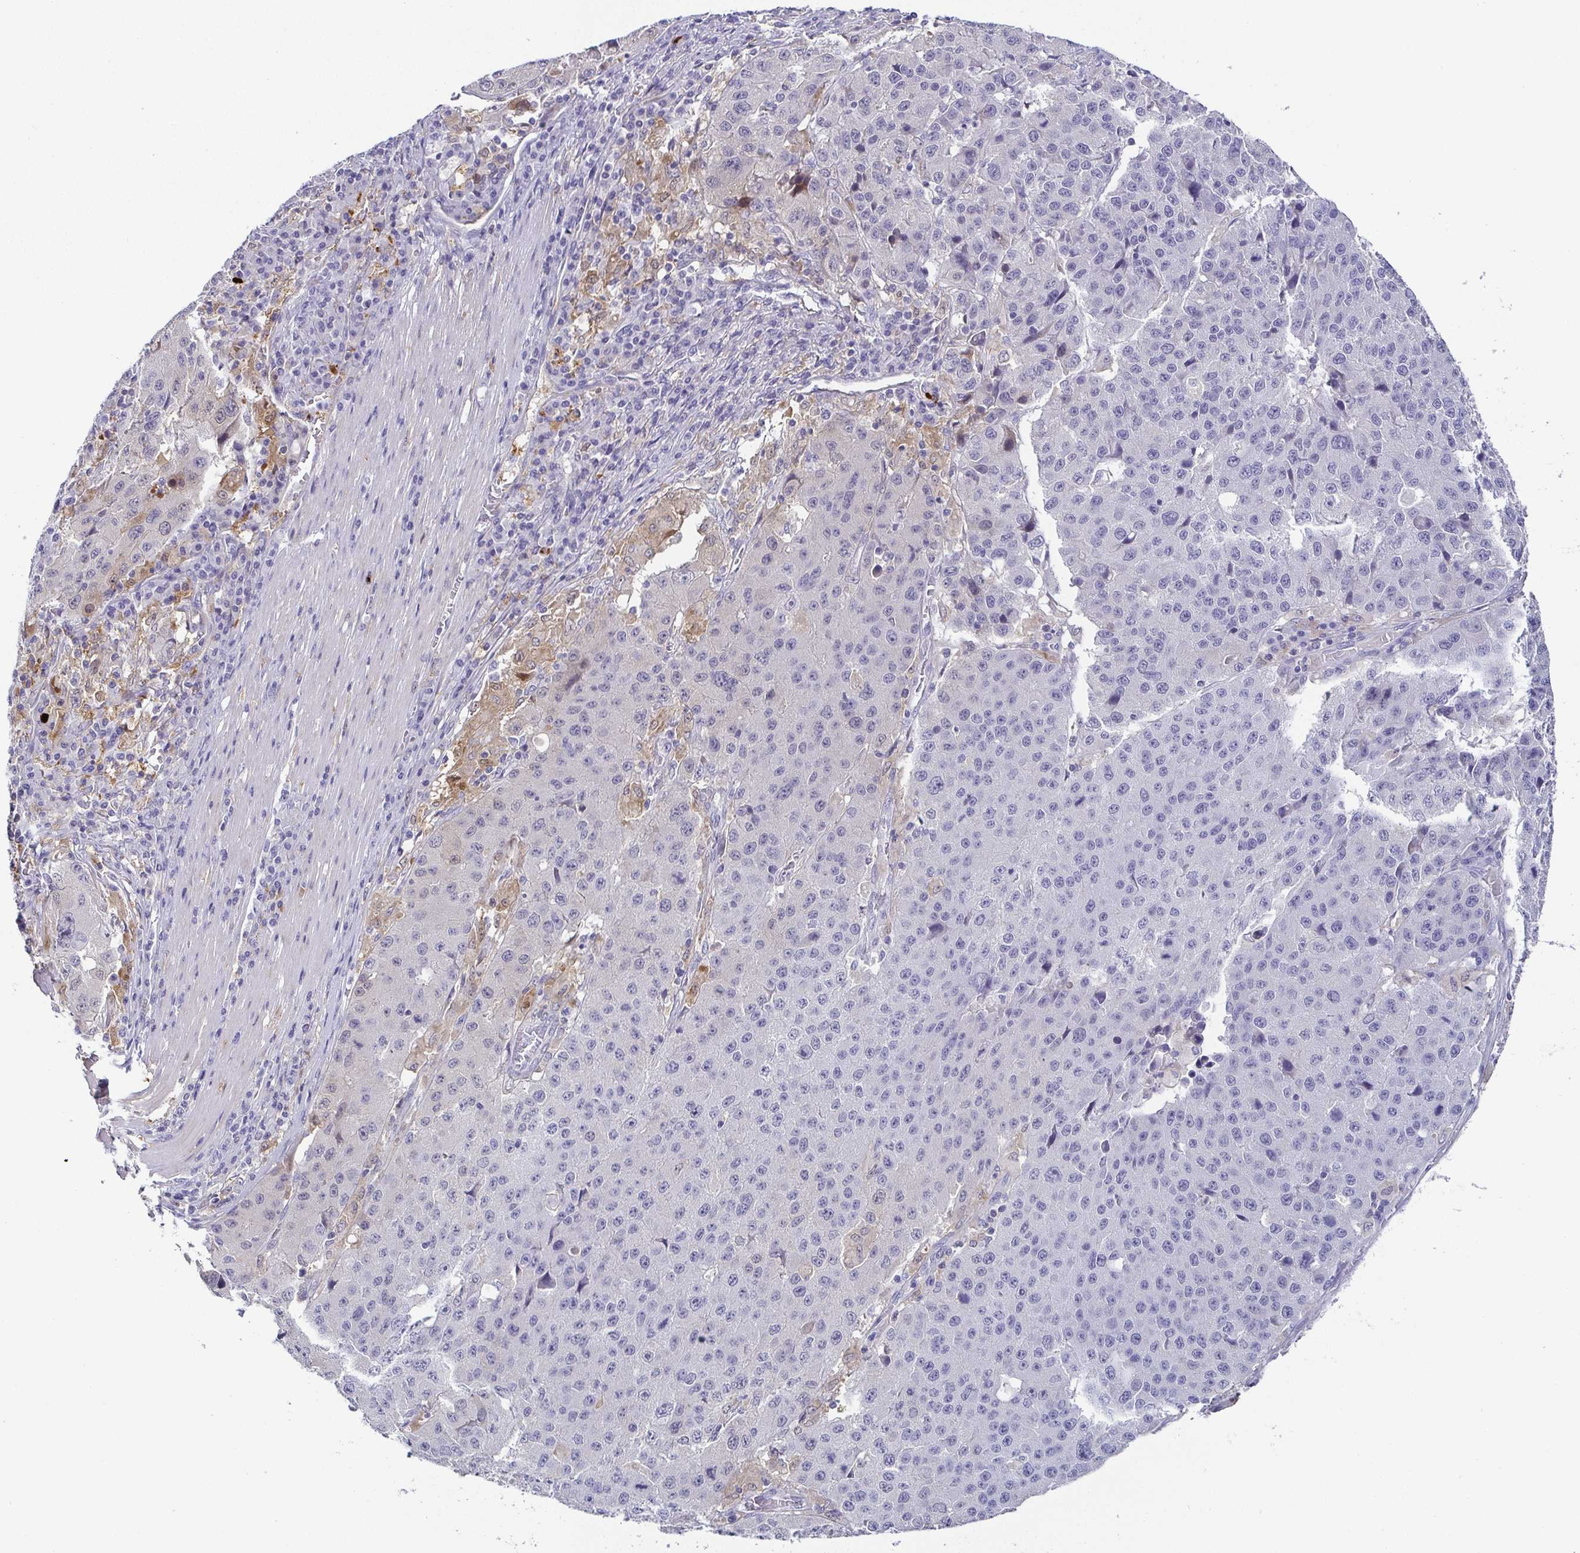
{"staining": {"intensity": "negative", "quantity": "none", "location": "none"}, "tissue": "stomach cancer", "cell_type": "Tumor cells", "image_type": "cancer", "snomed": [{"axis": "morphology", "description": "Adenocarcinoma, NOS"}, {"axis": "topography", "description": "Stomach"}], "caption": "Photomicrograph shows no protein positivity in tumor cells of stomach cancer tissue. (DAB (3,3'-diaminobenzidine) immunohistochemistry (IHC) with hematoxylin counter stain).", "gene": "RNASE7", "patient": {"sex": "male", "age": 71}}